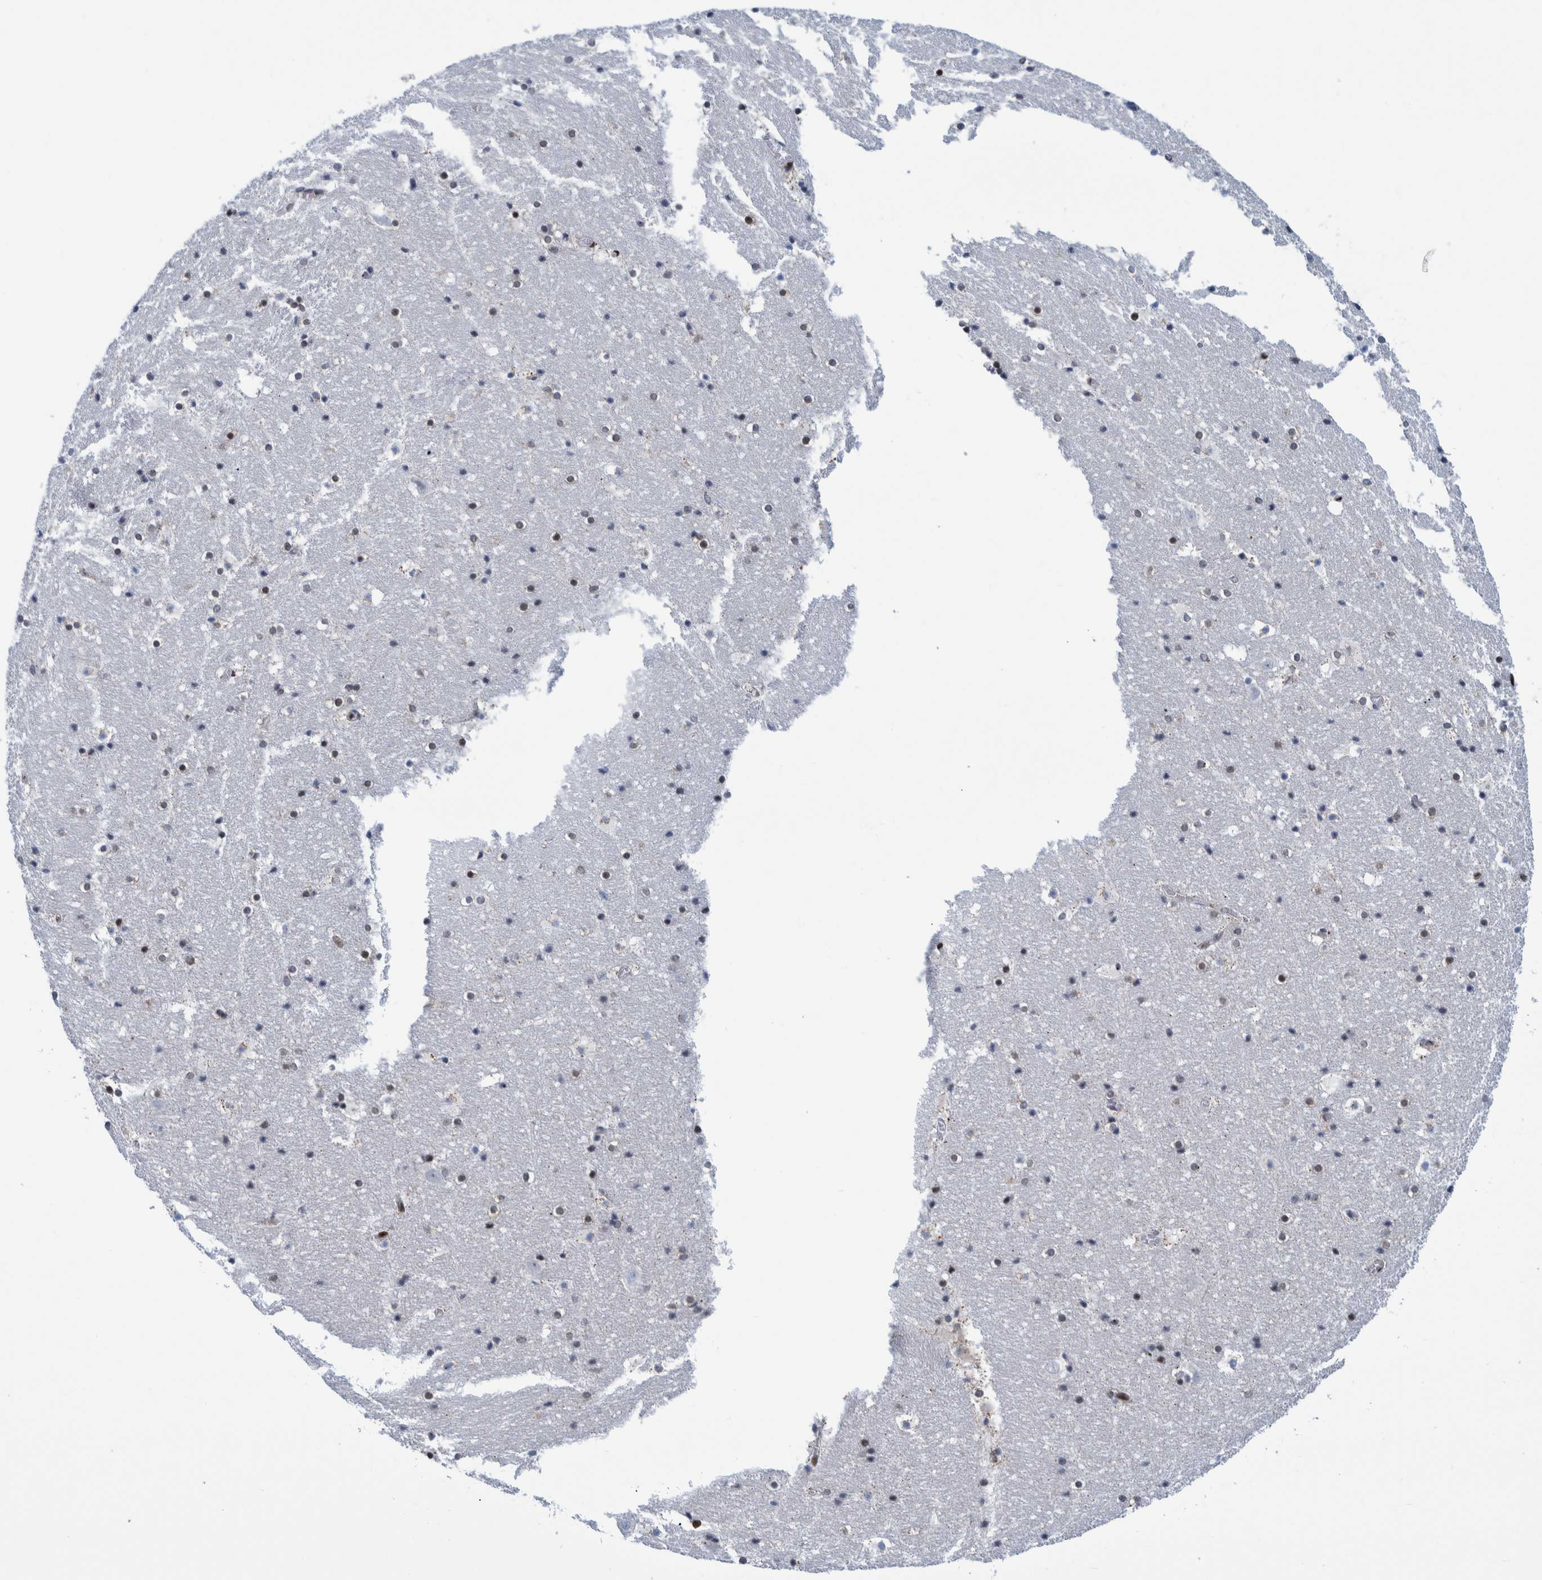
{"staining": {"intensity": "moderate", "quantity": "25%-75%", "location": "nuclear"}, "tissue": "hippocampus", "cell_type": "Glial cells", "image_type": "normal", "snomed": [{"axis": "morphology", "description": "Normal tissue, NOS"}, {"axis": "topography", "description": "Hippocampus"}], "caption": "Immunohistochemical staining of normal human hippocampus exhibits 25%-75% levels of moderate nuclear protein positivity in about 25%-75% of glial cells.", "gene": "HEATR9", "patient": {"sex": "male", "age": 45}}